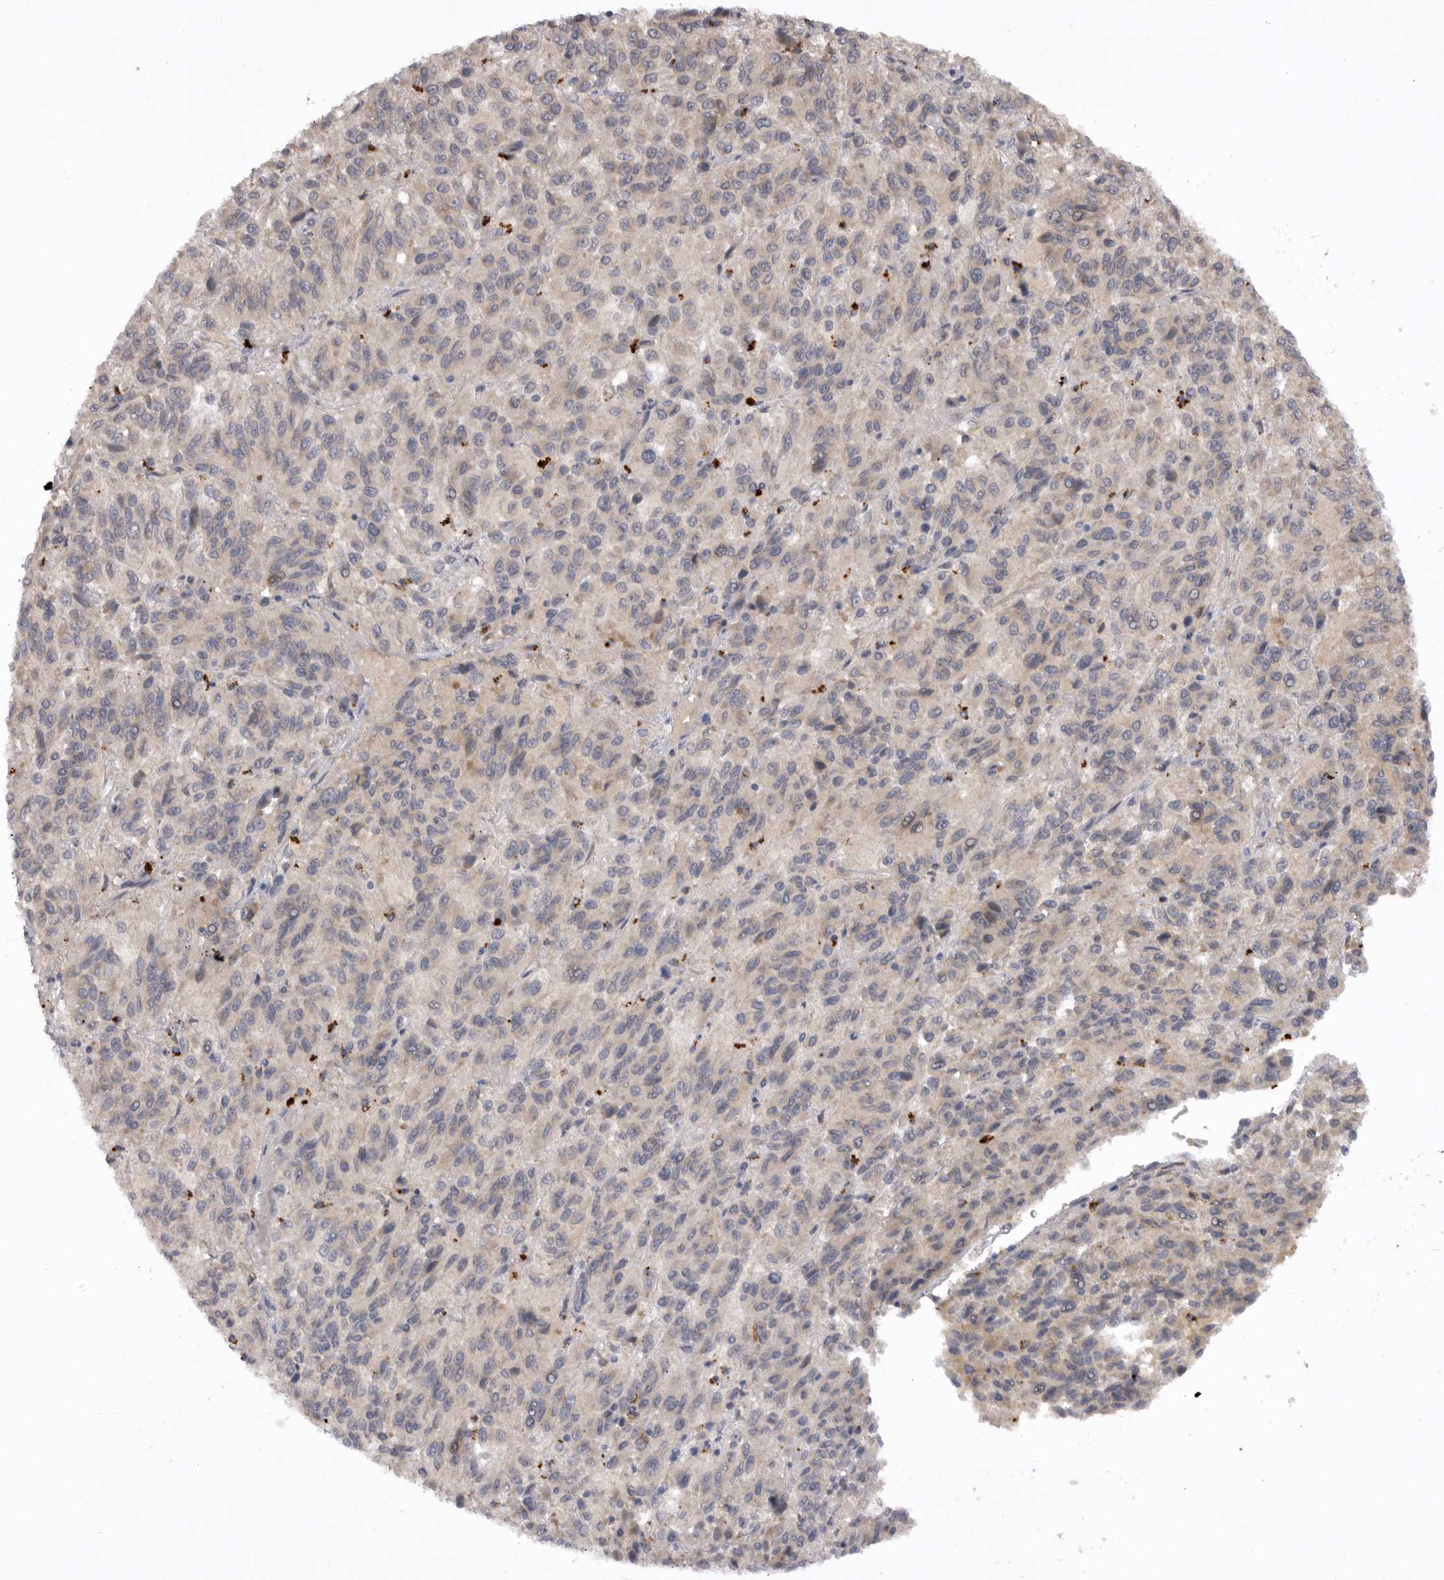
{"staining": {"intensity": "negative", "quantity": "none", "location": "none"}, "tissue": "melanoma", "cell_type": "Tumor cells", "image_type": "cancer", "snomed": [{"axis": "morphology", "description": "Malignant melanoma, Metastatic site"}, {"axis": "topography", "description": "Lung"}], "caption": "Histopathology image shows no significant protein staining in tumor cells of malignant melanoma (metastatic site).", "gene": "DHDDS", "patient": {"sex": "male", "age": 64}}